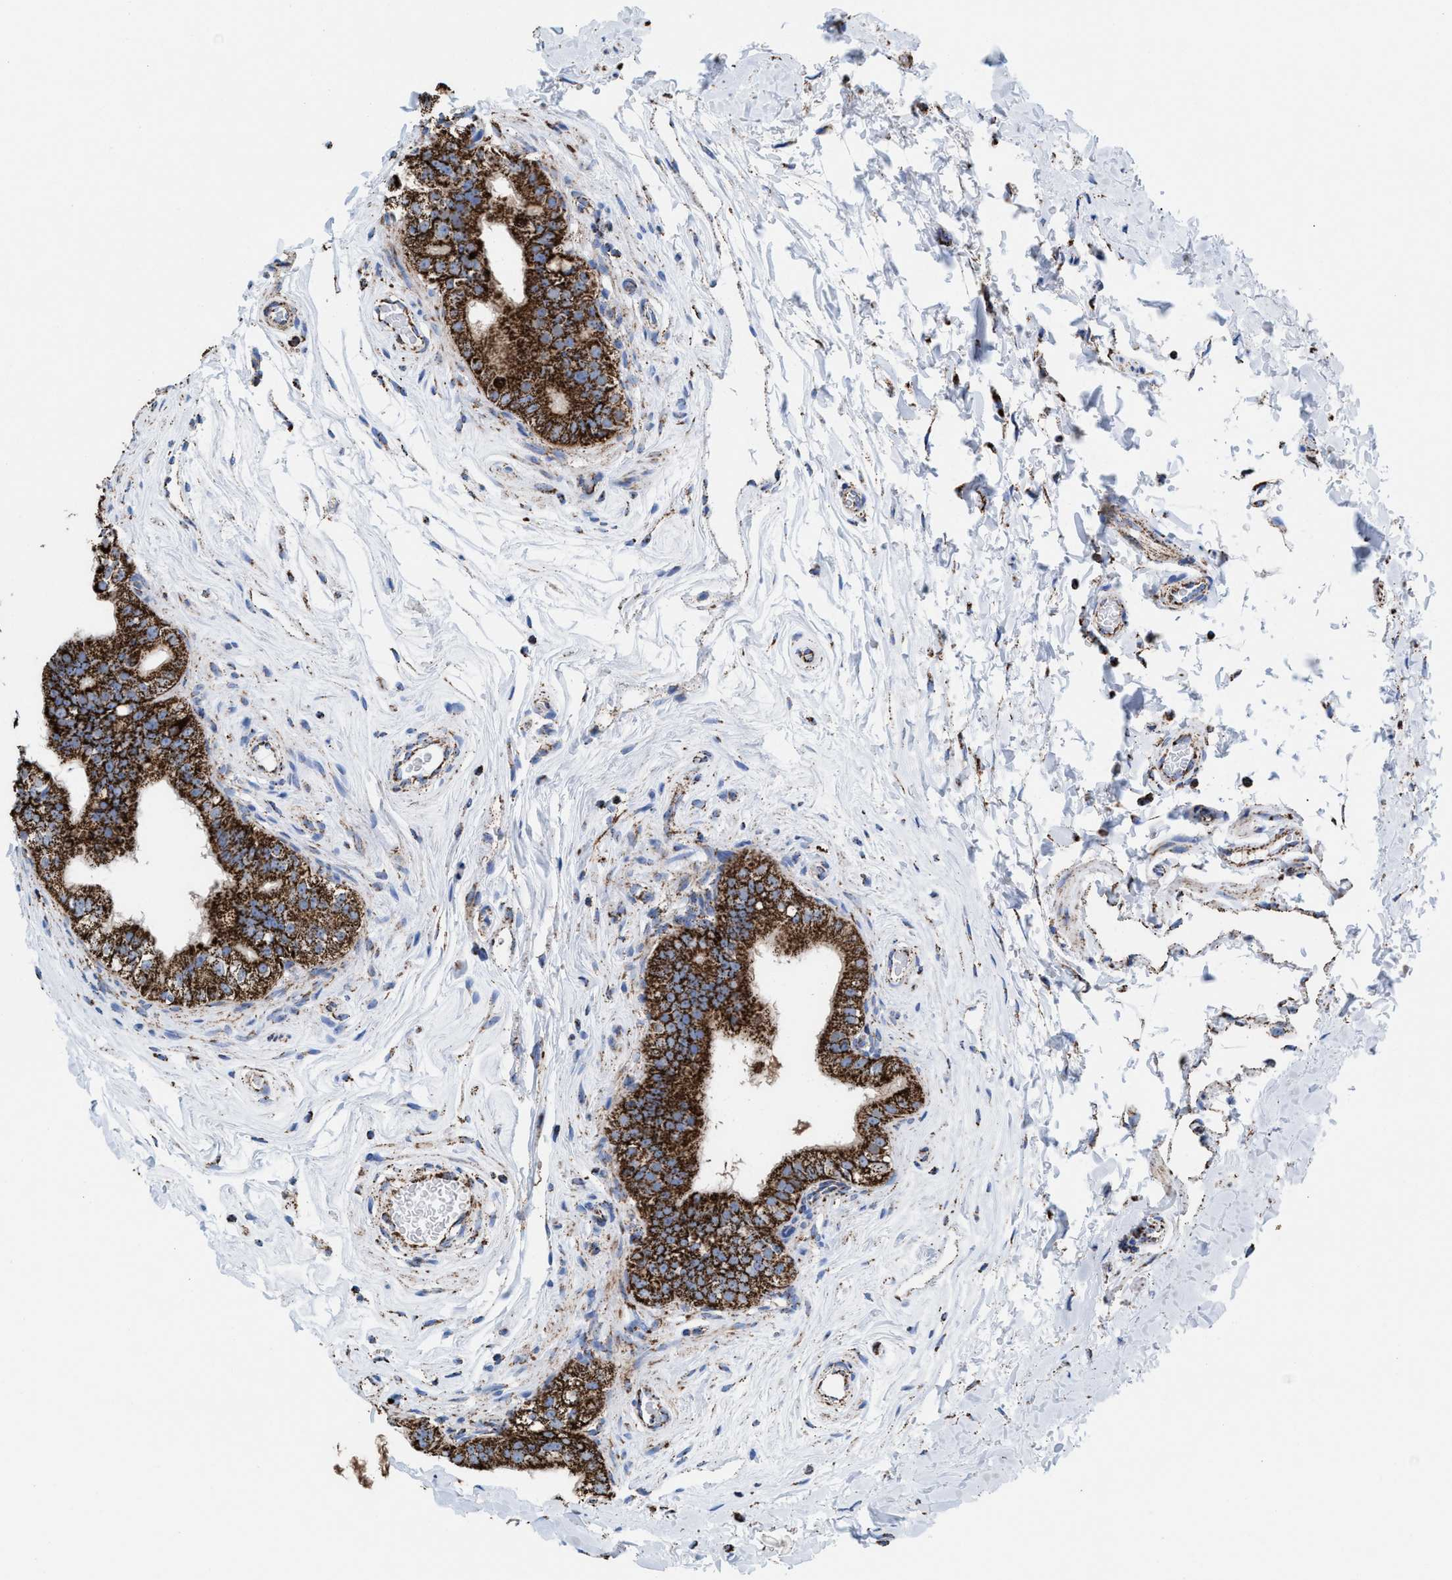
{"staining": {"intensity": "strong", "quantity": ">75%", "location": "cytoplasmic/membranous"}, "tissue": "epididymis", "cell_type": "Glandular cells", "image_type": "normal", "snomed": [{"axis": "morphology", "description": "Normal tissue, NOS"}, {"axis": "topography", "description": "Testis"}, {"axis": "topography", "description": "Epididymis"}], "caption": "Human epididymis stained with a brown dye displays strong cytoplasmic/membranous positive positivity in about >75% of glandular cells.", "gene": "ECHS1", "patient": {"sex": "male", "age": 36}}